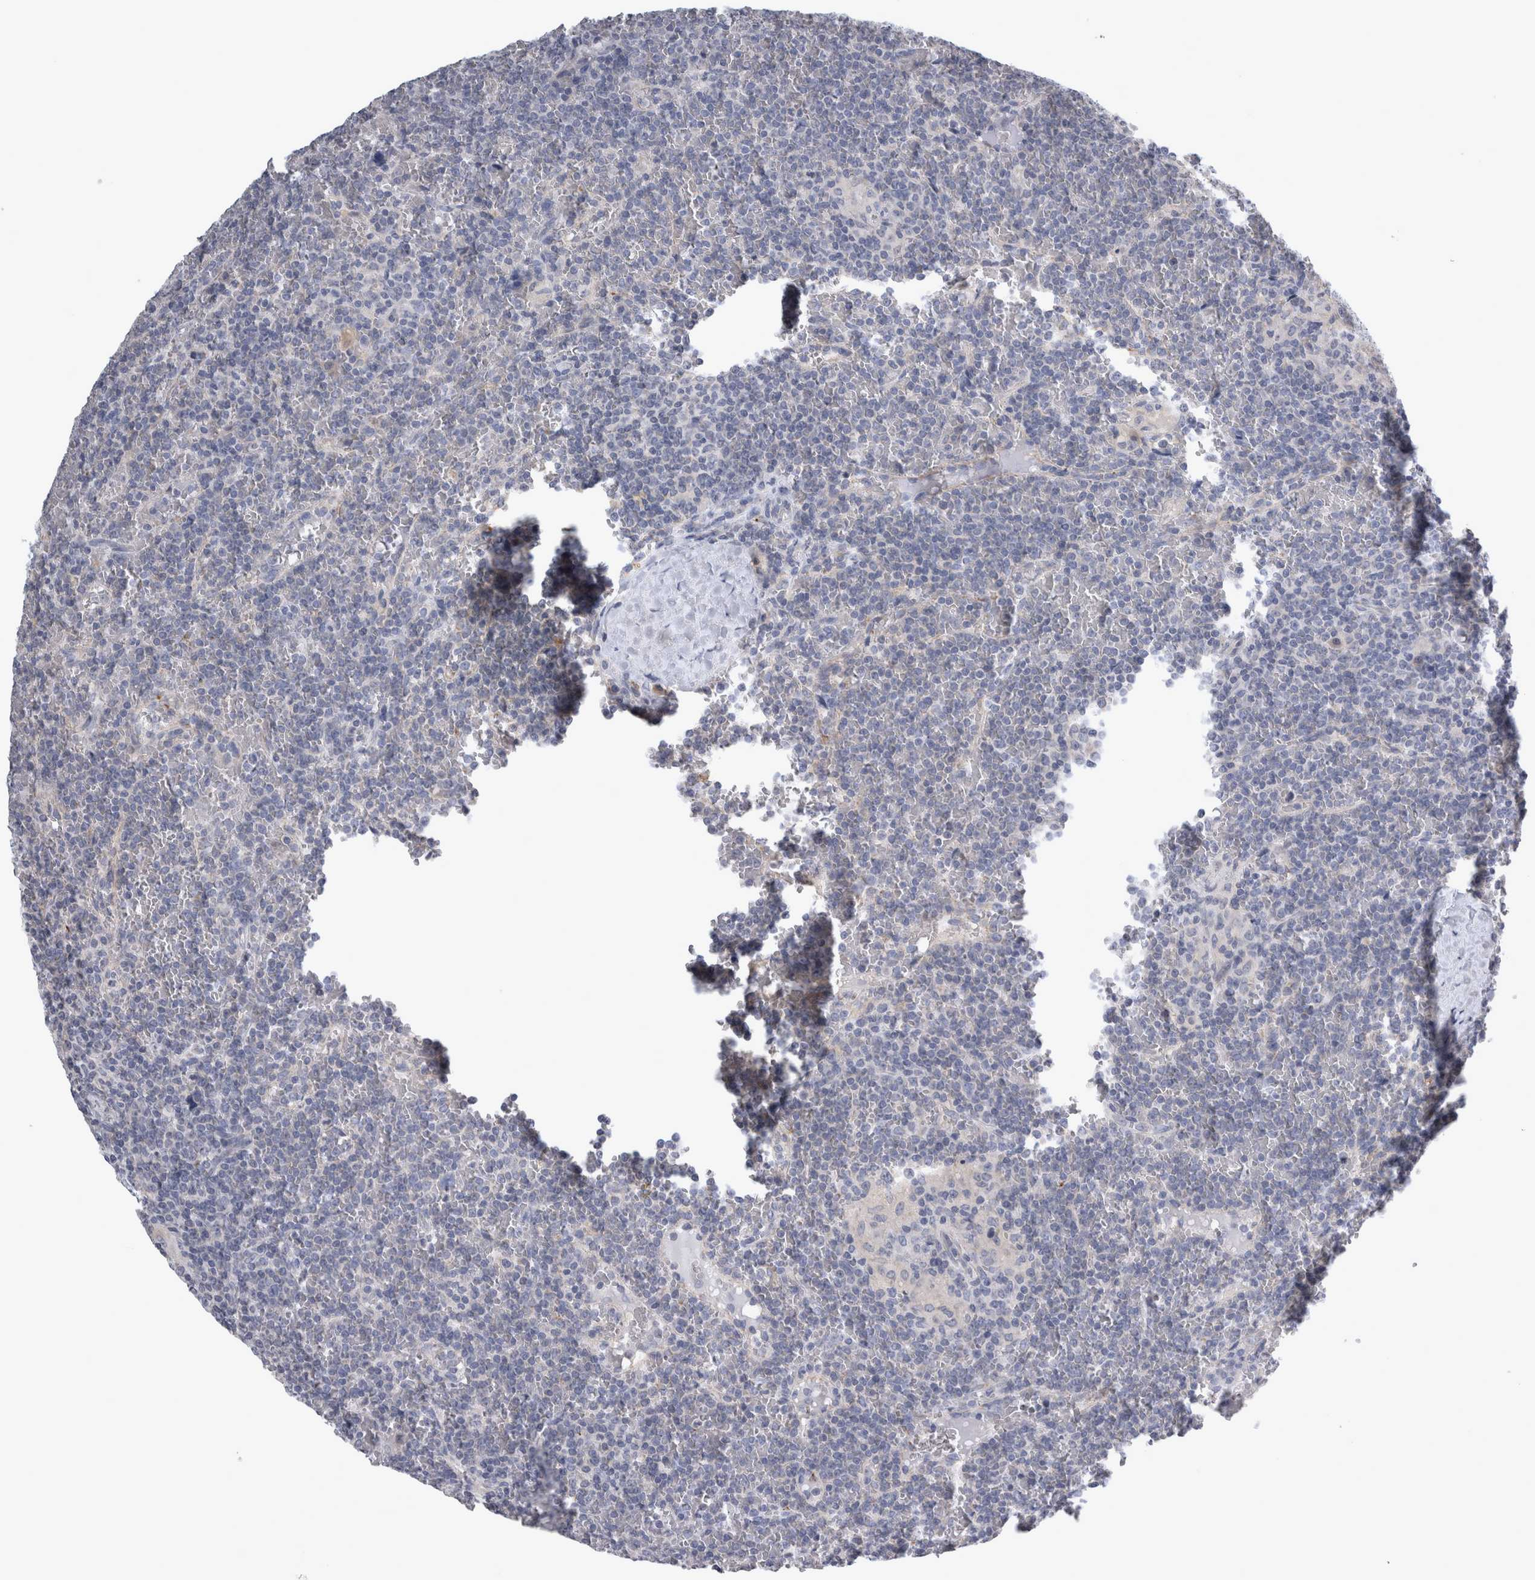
{"staining": {"intensity": "negative", "quantity": "none", "location": "none"}, "tissue": "lymphoma", "cell_type": "Tumor cells", "image_type": "cancer", "snomed": [{"axis": "morphology", "description": "Malignant lymphoma, non-Hodgkin's type, Low grade"}, {"axis": "topography", "description": "Spleen"}], "caption": "Tumor cells are negative for brown protein staining in malignant lymphoma, non-Hodgkin's type (low-grade).", "gene": "TCAP", "patient": {"sex": "female", "age": 19}}